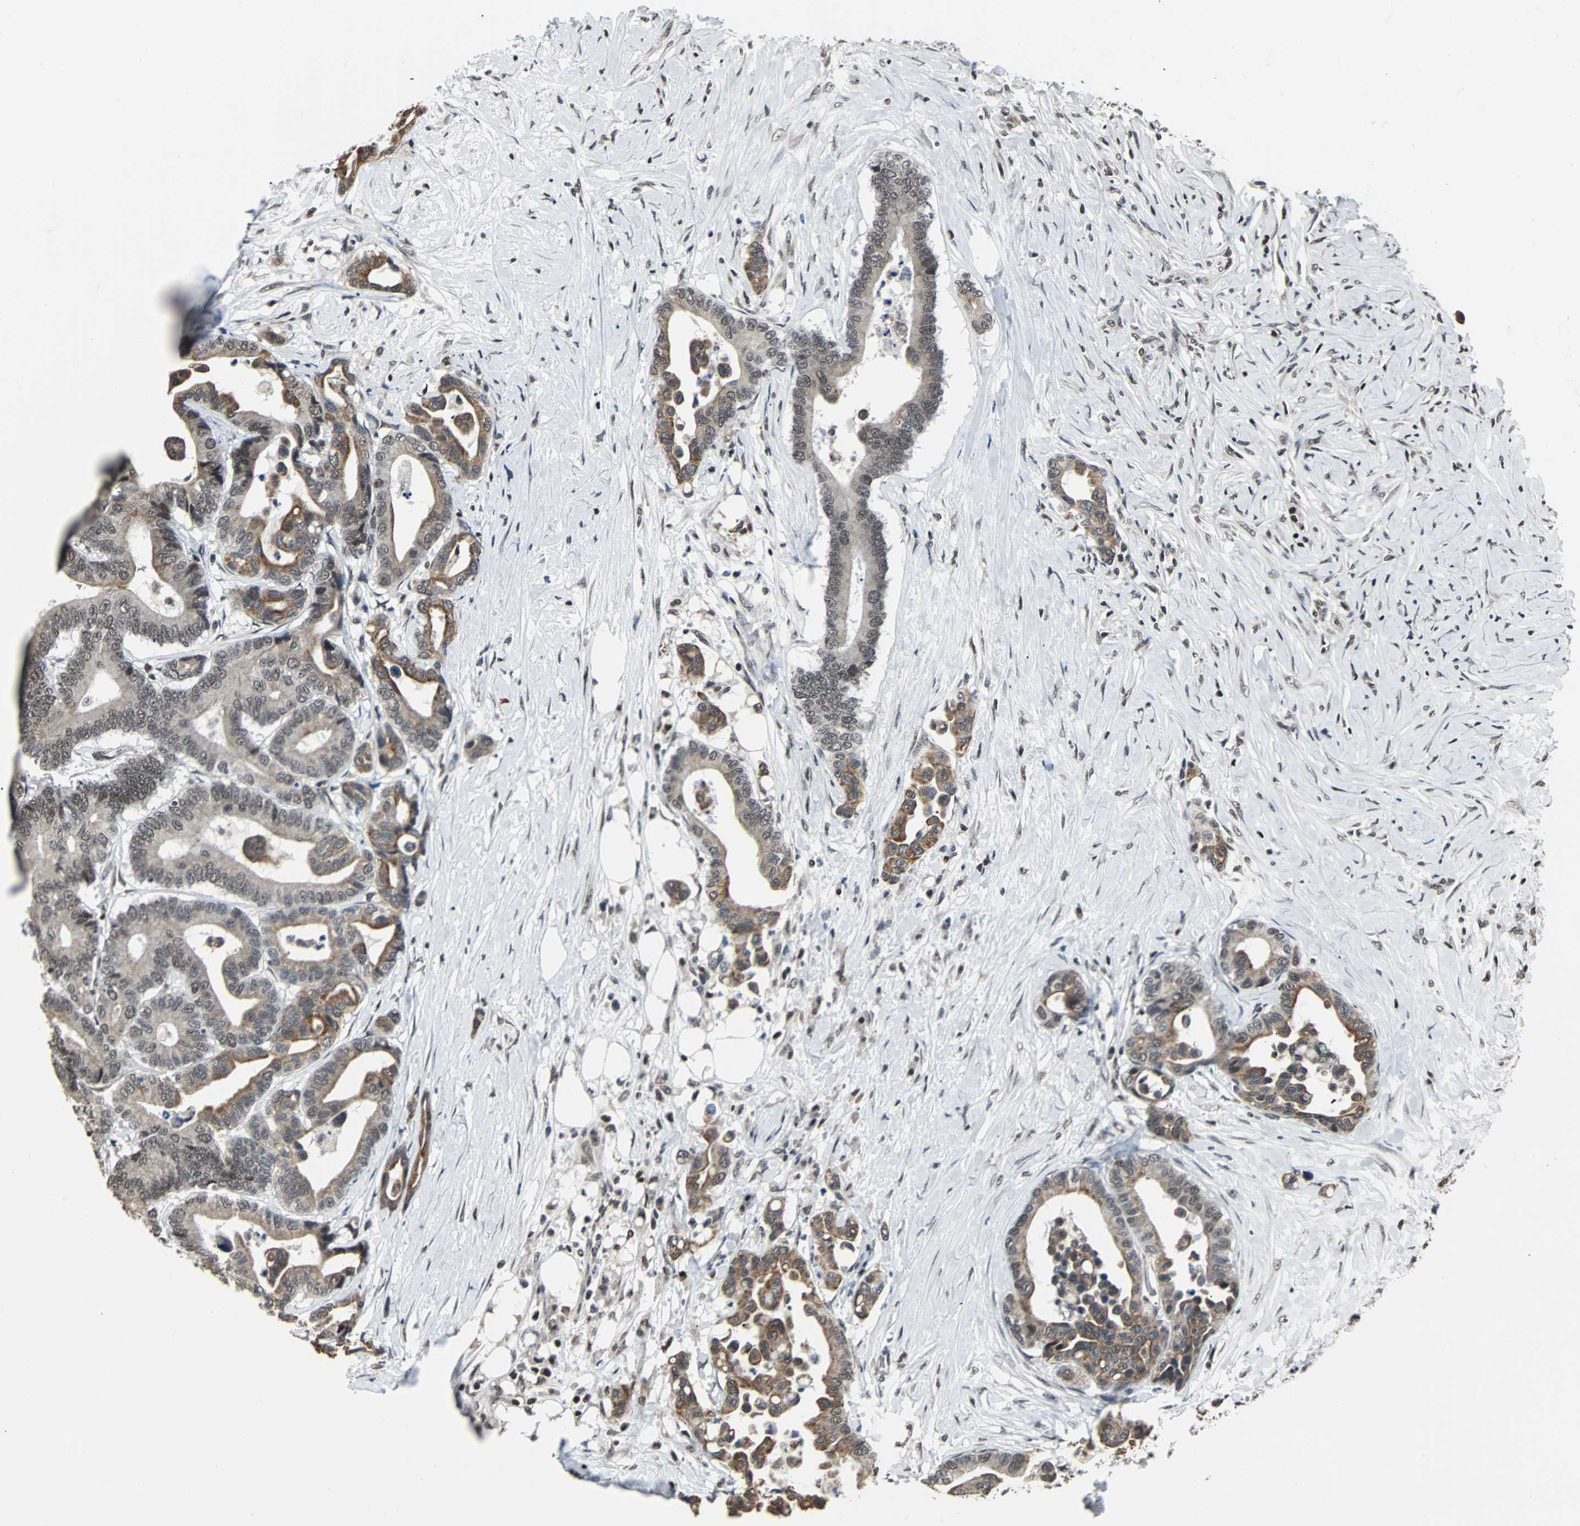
{"staining": {"intensity": "moderate", "quantity": "<25%", "location": "cytoplasmic/membranous"}, "tissue": "colorectal cancer", "cell_type": "Tumor cells", "image_type": "cancer", "snomed": [{"axis": "morphology", "description": "Normal tissue, NOS"}, {"axis": "morphology", "description": "Adenocarcinoma, NOS"}, {"axis": "topography", "description": "Colon"}], "caption": "Colorectal cancer stained for a protein (brown) displays moderate cytoplasmic/membranous positive expression in approximately <25% of tumor cells.", "gene": "TERF2IP", "patient": {"sex": "male", "age": 82}}